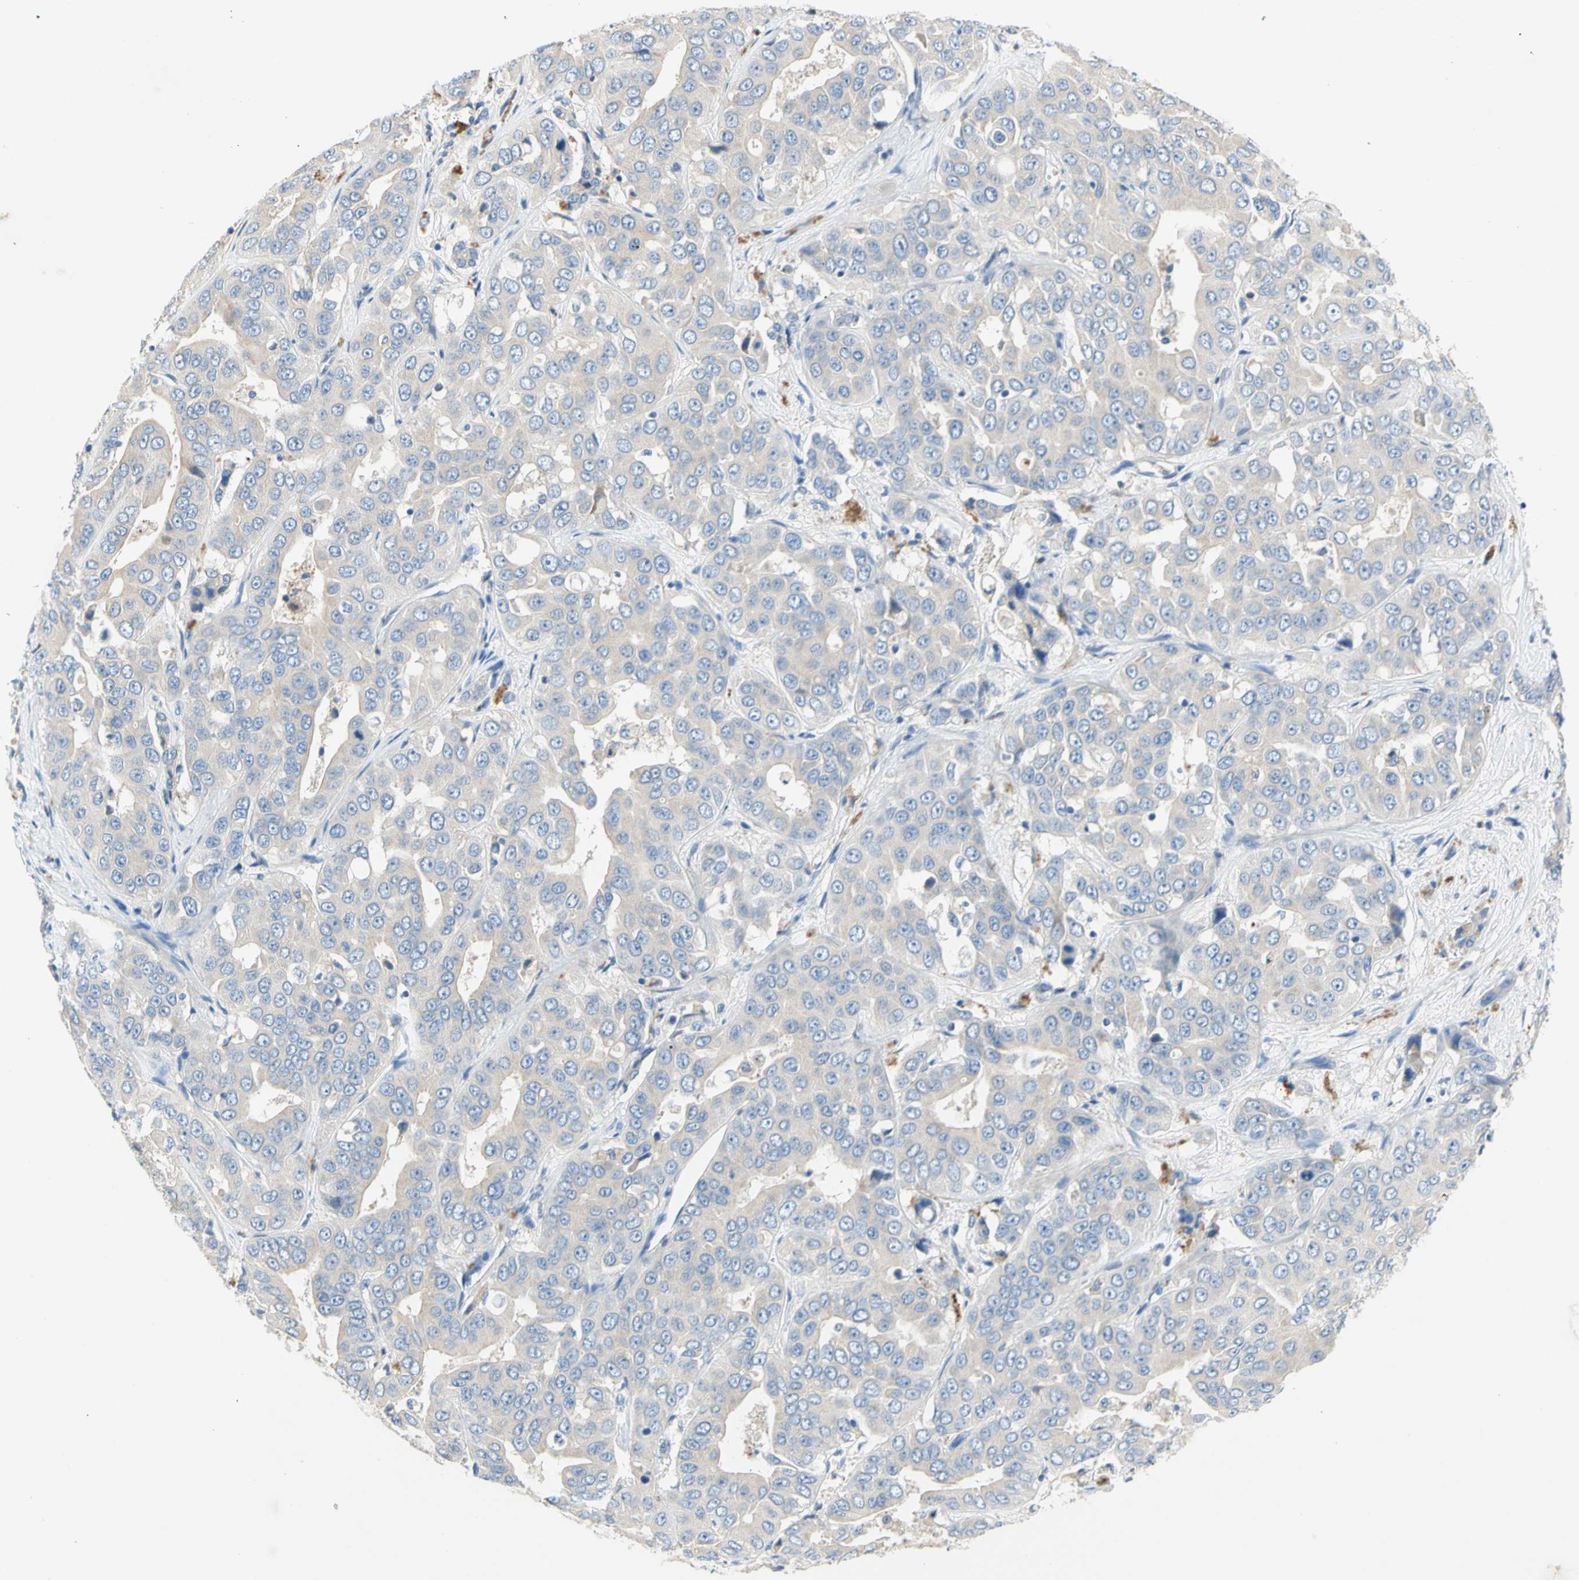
{"staining": {"intensity": "weak", "quantity": ">75%", "location": "cytoplasmic/membranous"}, "tissue": "liver cancer", "cell_type": "Tumor cells", "image_type": "cancer", "snomed": [{"axis": "morphology", "description": "Cholangiocarcinoma"}, {"axis": "topography", "description": "Liver"}], "caption": "Weak cytoplasmic/membranous protein positivity is present in approximately >75% of tumor cells in liver cancer. The staining is performed using DAB (3,3'-diaminobenzidine) brown chromogen to label protein expression. The nuclei are counter-stained blue using hematoxylin.", "gene": "F3", "patient": {"sex": "female", "age": 52}}